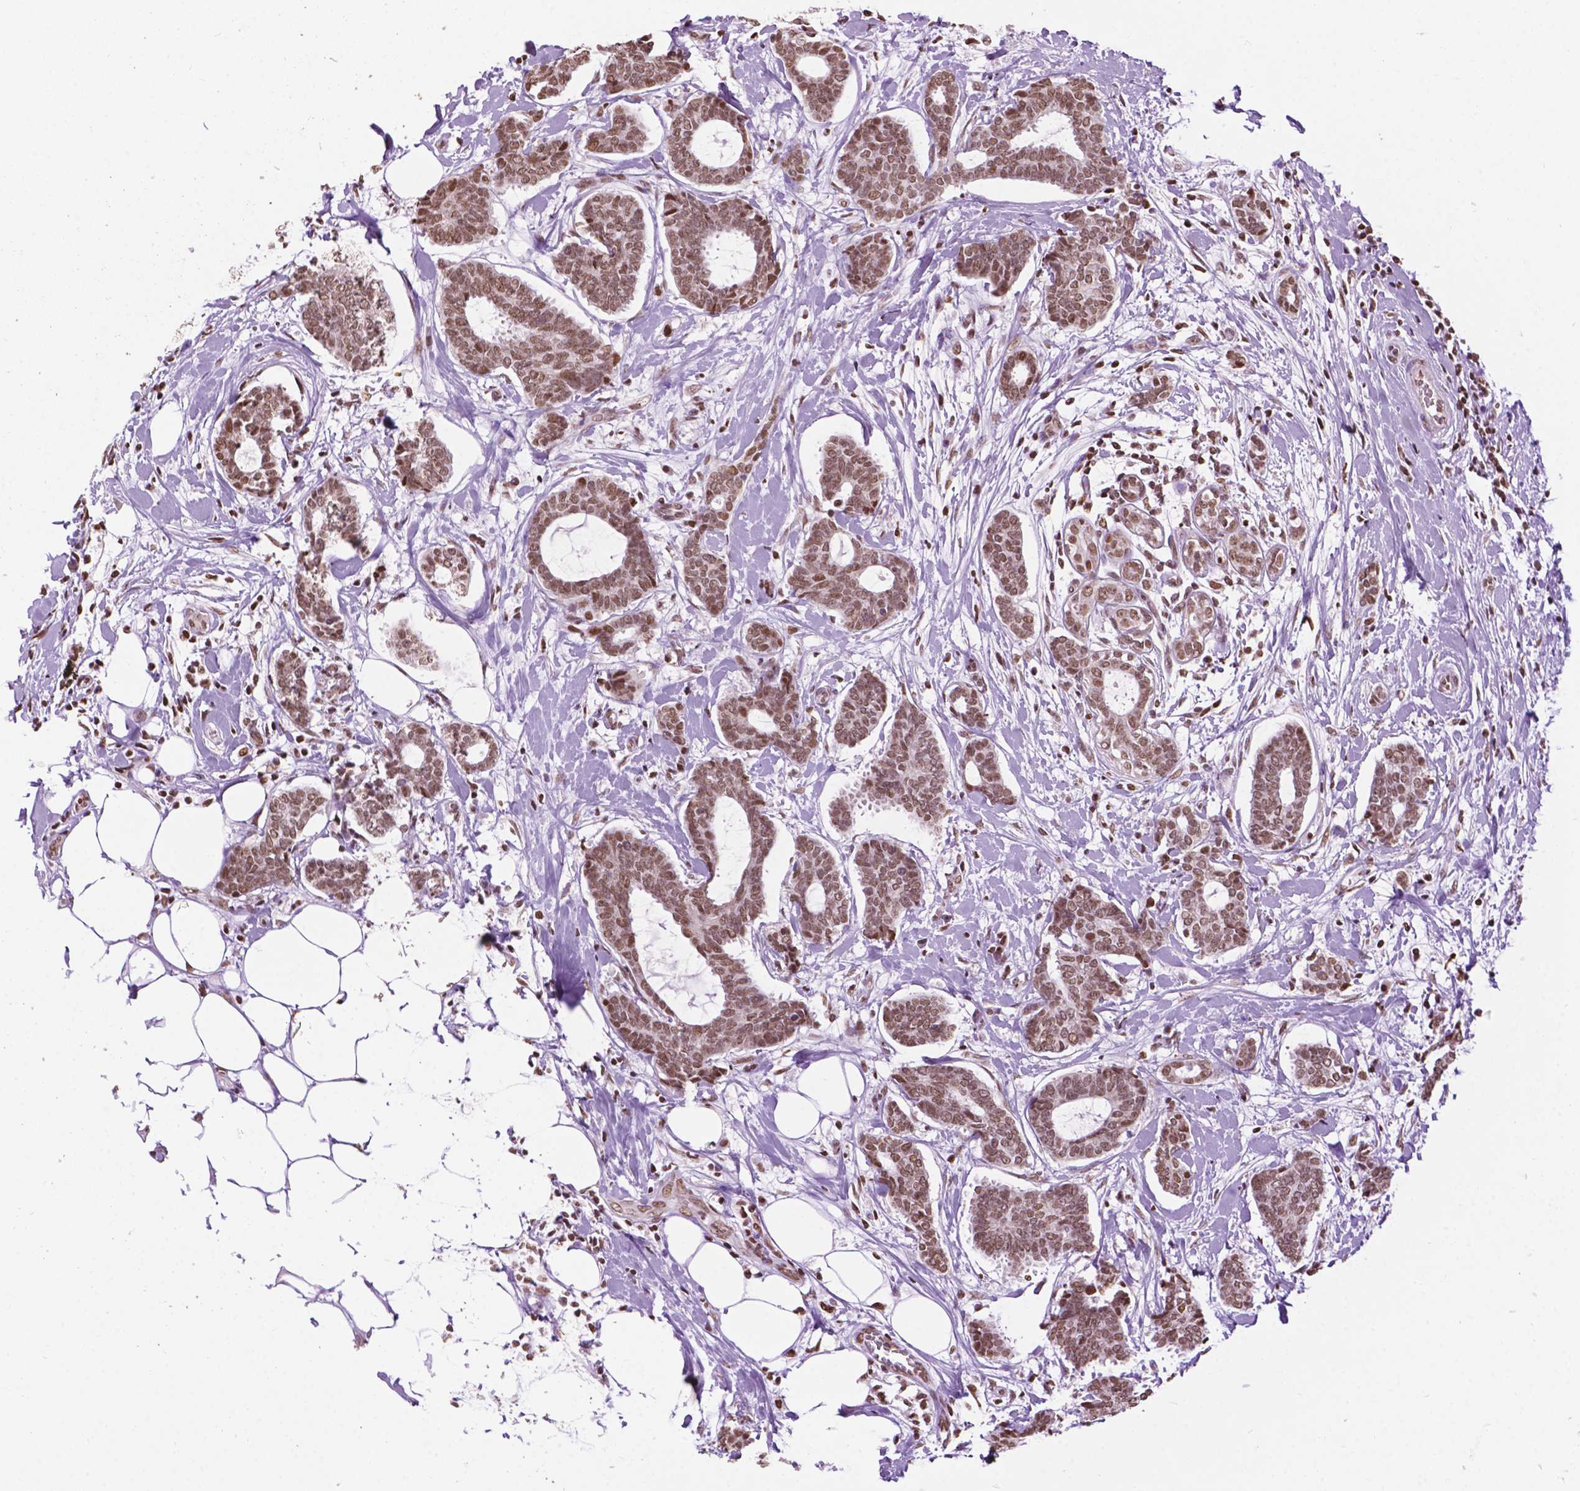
{"staining": {"intensity": "moderate", "quantity": ">75%", "location": "nuclear"}, "tissue": "breast cancer", "cell_type": "Tumor cells", "image_type": "cancer", "snomed": [{"axis": "morphology", "description": "Intraductal carcinoma, in situ"}, {"axis": "morphology", "description": "Duct carcinoma"}, {"axis": "morphology", "description": "Lobular carcinoma, in situ"}, {"axis": "topography", "description": "Breast"}], "caption": "Immunohistochemical staining of lobular carcinoma in situ (breast) exhibits medium levels of moderate nuclear protein expression in approximately >75% of tumor cells. (DAB = brown stain, brightfield microscopy at high magnification).", "gene": "COL23A1", "patient": {"sex": "female", "age": 44}}